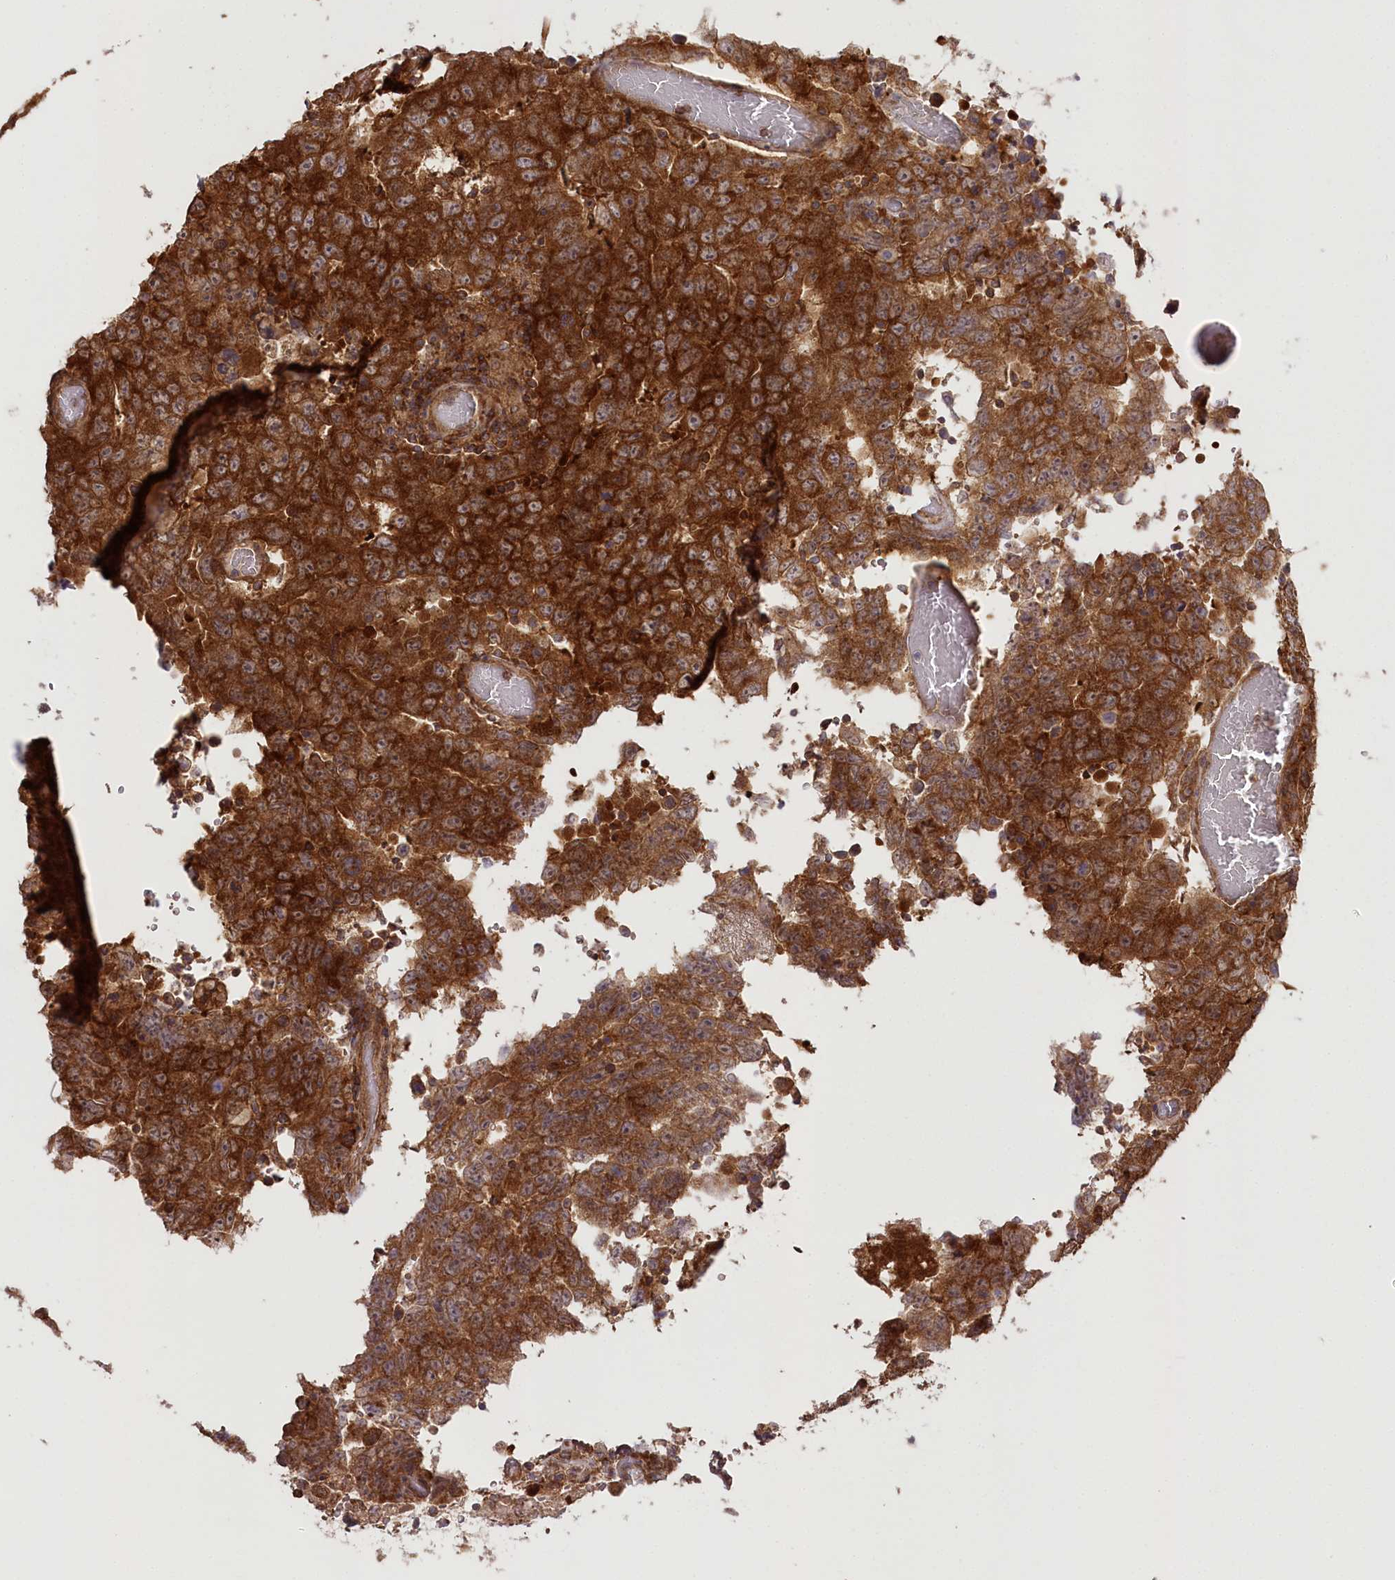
{"staining": {"intensity": "strong", "quantity": ">75%", "location": "cytoplasmic/membranous"}, "tissue": "testis cancer", "cell_type": "Tumor cells", "image_type": "cancer", "snomed": [{"axis": "morphology", "description": "Carcinoma, Embryonal, NOS"}, {"axis": "topography", "description": "Testis"}], "caption": "Tumor cells display high levels of strong cytoplasmic/membranous positivity in about >75% of cells in human testis cancer. (brown staining indicates protein expression, while blue staining denotes nuclei).", "gene": "CCDC91", "patient": {"sex": "male", "age": 26}}